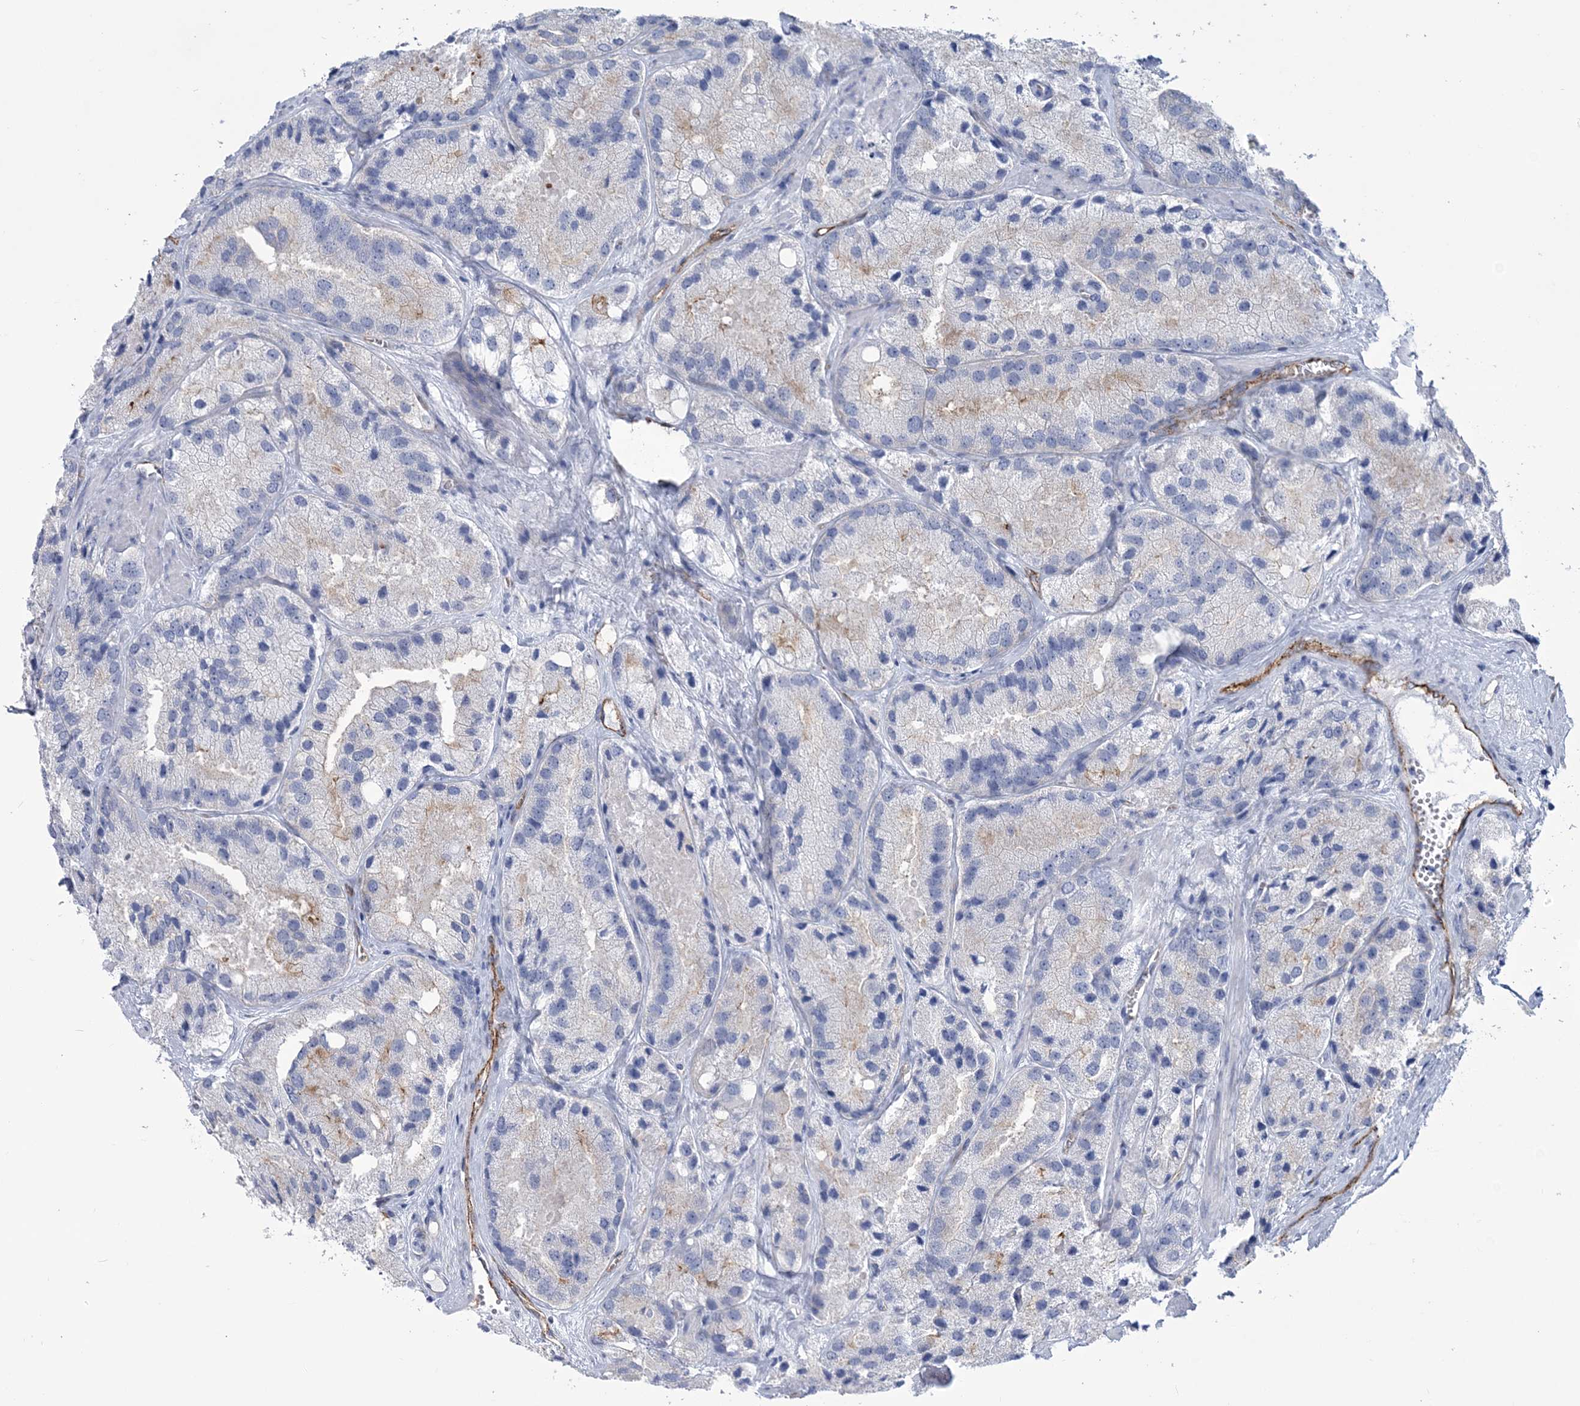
{"staining": {"intensity": "negative", "quantity": "none", "location": "none"}, "tissue": "prostate cancer", "cell_type": "Tumor cells", "image_type": "cancer", "snomed": [{"axis": "morphology", "description": "Adenocarcinoma, High grade"}, {"axis": "topography", "description": "Prostate"}], "caption": "DAB (3,3'-diaminobenzidine) immunohistochemical staining of prostate adenocarcinoma (high-grade) shows no significant staining in tumor cells. The staining is performed using DAB (3,3'-diaminobenzidine) brown chromogen with nuclei counter-stained in using hematoxylin.", "gene": "RAB11FIP5", "patient": {"sex": "male", "age": 66}}